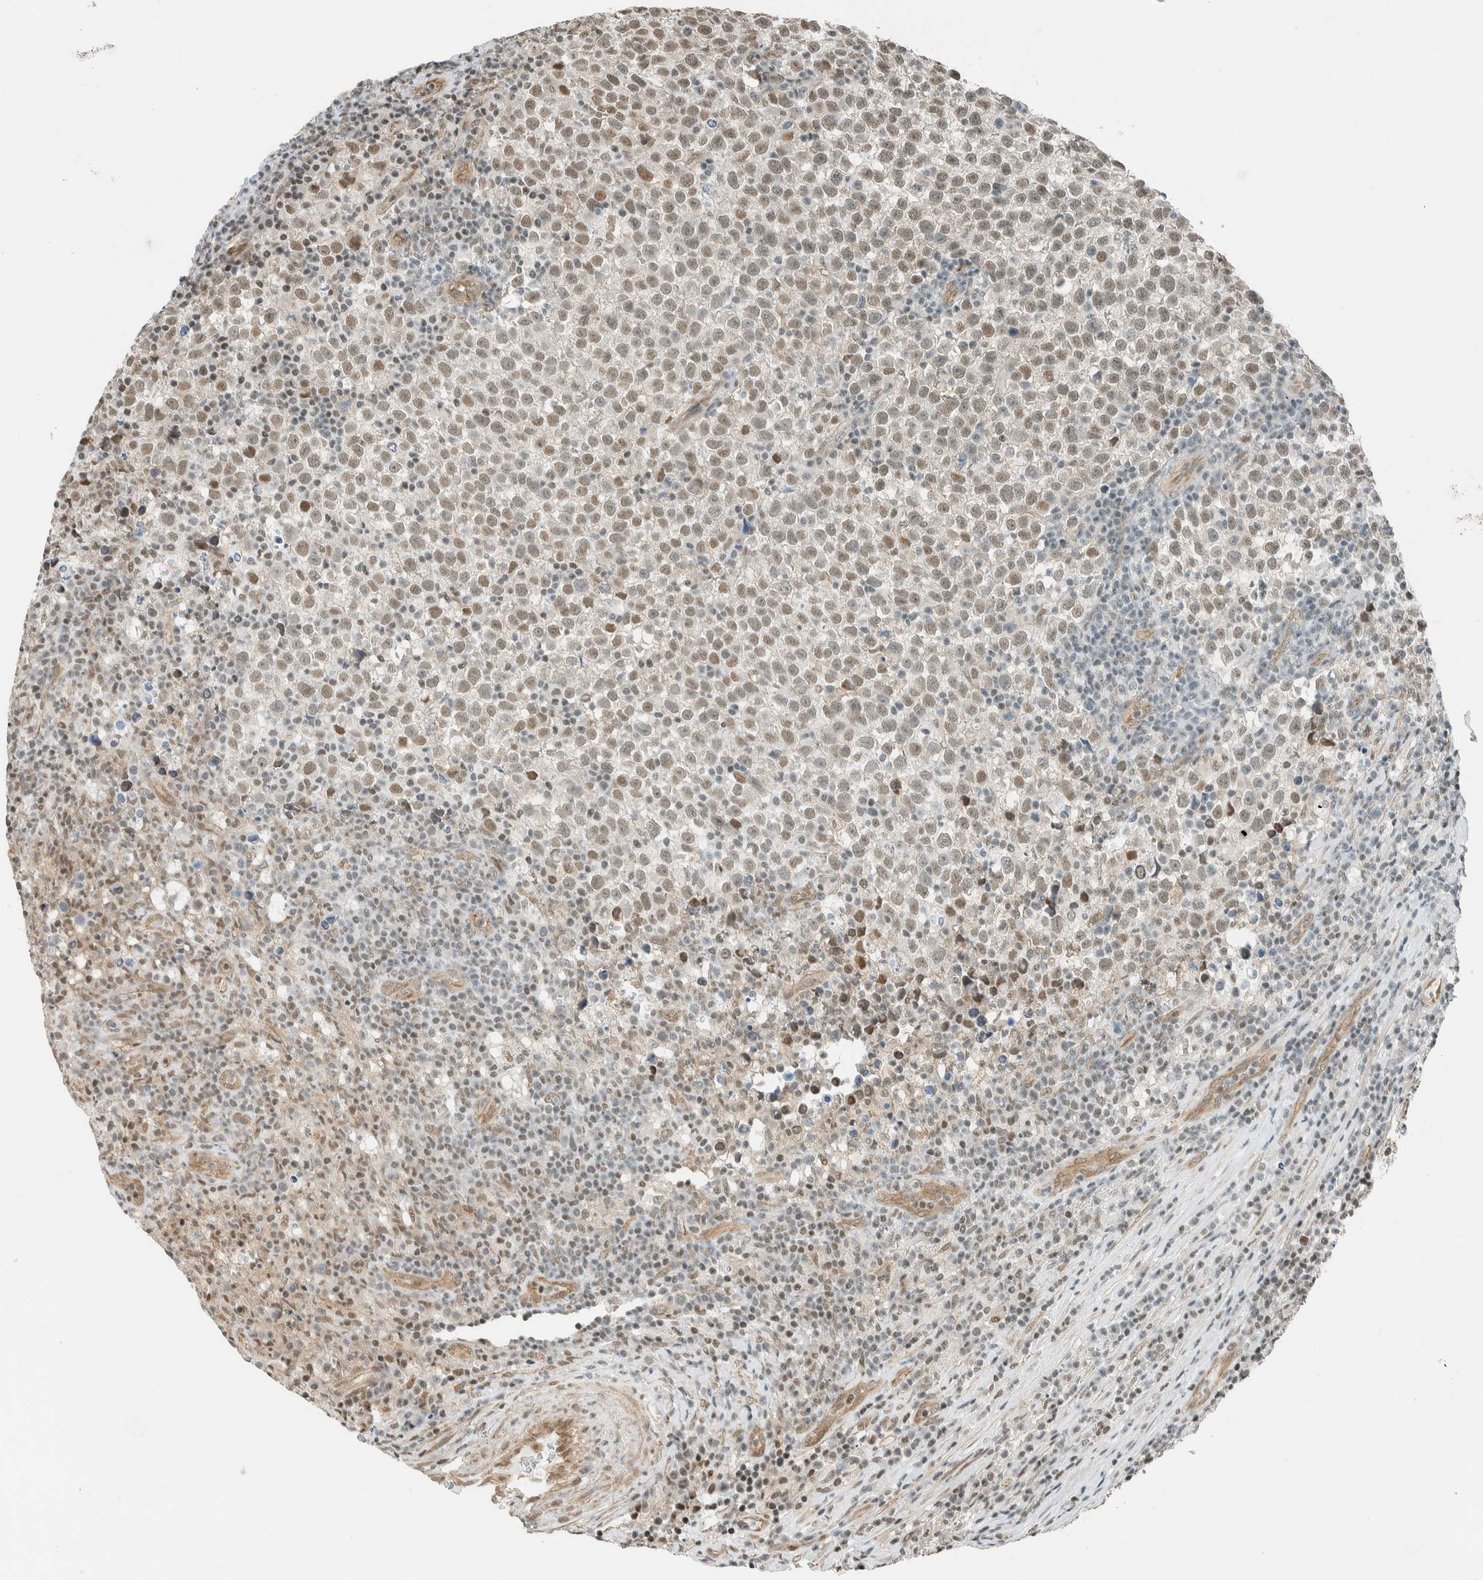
{"staining": {"intensity": "weak", "quantity": ">75%", "location": "nuclear"}, "tissue": "testis cancer", "cell_type": "Tumor cells", "image_type": "cancer", "snomed": [{"axis": "morphology", "description": "Normal tissue, NOS"}, {"axis": "morphology", "description": "Seminoma, NOS"}, {"axis": "topography", "description": "Testis"}], "caption": "A histopathology image of human seminoma (testis) stained for a protein shows weak nuclear brown staining in tumor cells.", "gene": "NIBAN2", "patient": {"sex": "male", "age": 43}}